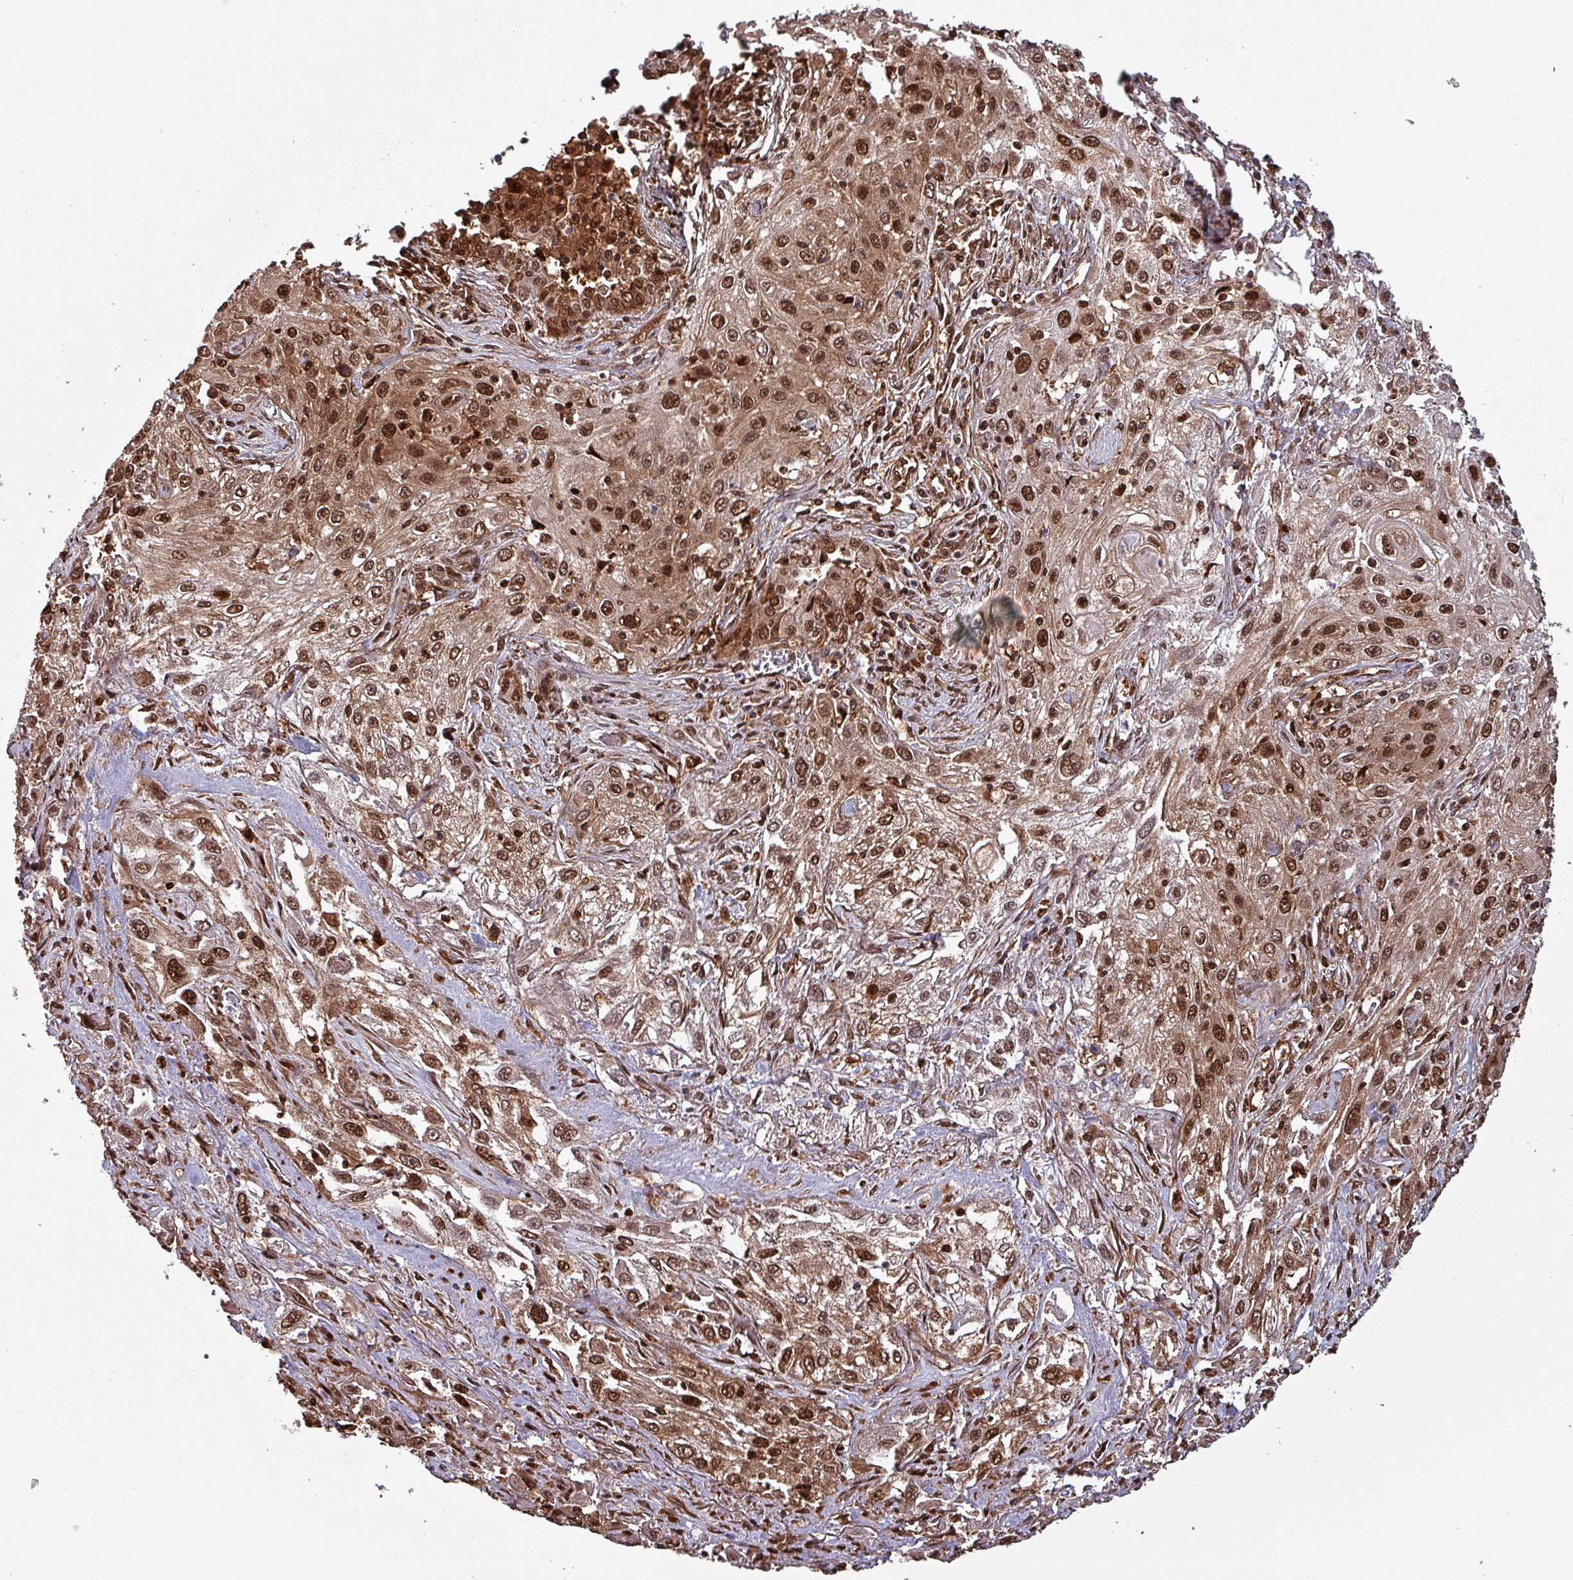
{"staining": {"intensity": "strong", "quantity": ">75%", "location": "cytoplasmic/membranous,nuclear"}, "tissue": "lung cancer", "cell_type": "Tumor cells", "image_type": "cancer", "snomed": [{"axis": "morphology", "description": "Squamous cell carcinoma, NOS"}, {"axis": "topography", "description": "Lung"}], "caption": "High-power microscopy captured an immunohistochemistry (IHC) histopathology image of lung squamous cell carcinoma, revealing strong cytoplasmic/membranous and nuclear staining in about >75% of tumor cells. The staining is performed using DAB (3,3'-diaminobenzidine) brown chromogen to label protein expression. The nuclei are counter-stained blue using hematoxylin.", "gene": "PSMB8", "patient": {"sex": "female", "age": 69}}